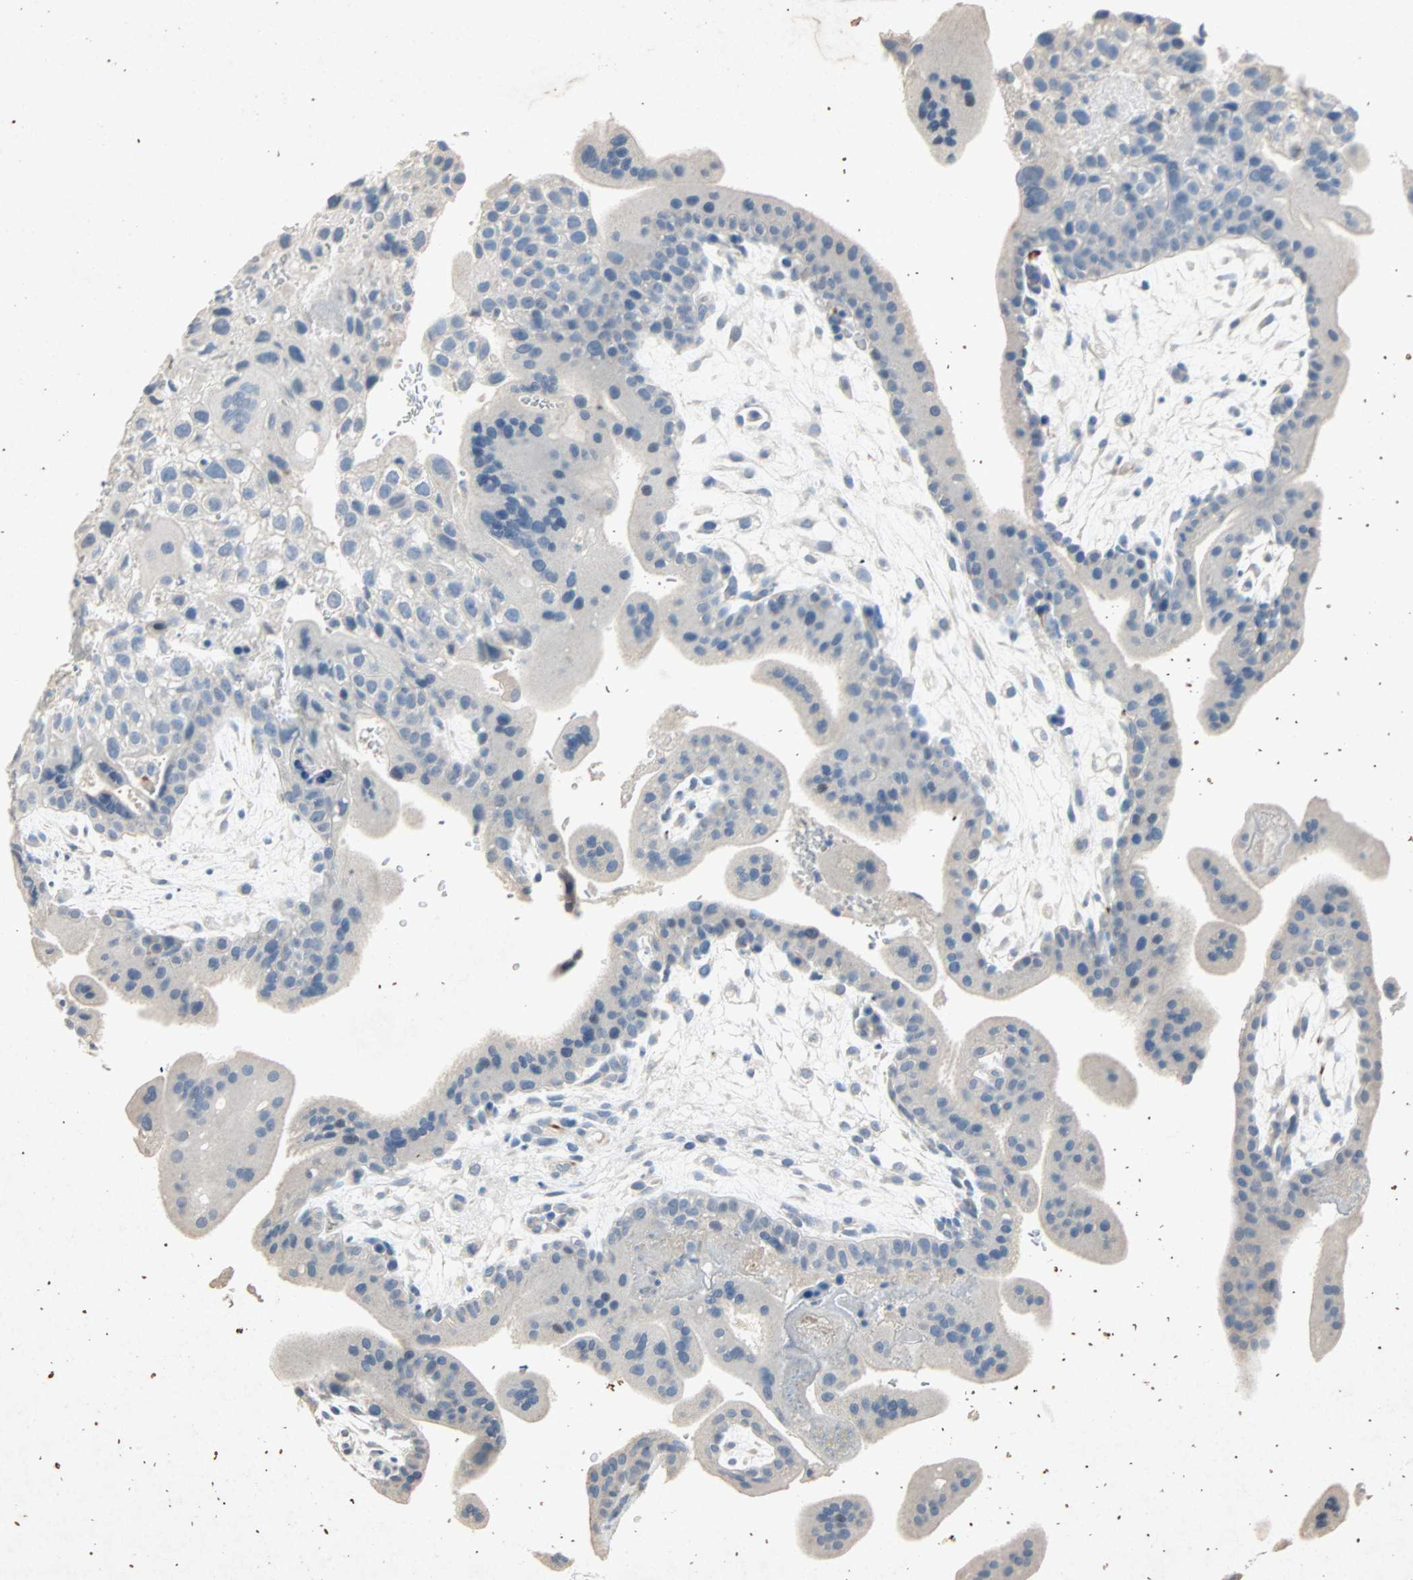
{"staining": {"intensity": "negative", "quantity": "none", "location": "none"}, "tissue": "placenta", "cell_type": "Decidual cells", "image_type": "normal", "snomed": [{"axis": "morphology", "description": "Normal tissue, NOS"}, {"axis": "topography", "description": "Placenta"}], "caption": "This is an IHC micrograph of unremarkable placenta. There is no positivity in decidual cells.", "gene": "PCDHB2", "patient": {"sex": "female", "age": 35}}